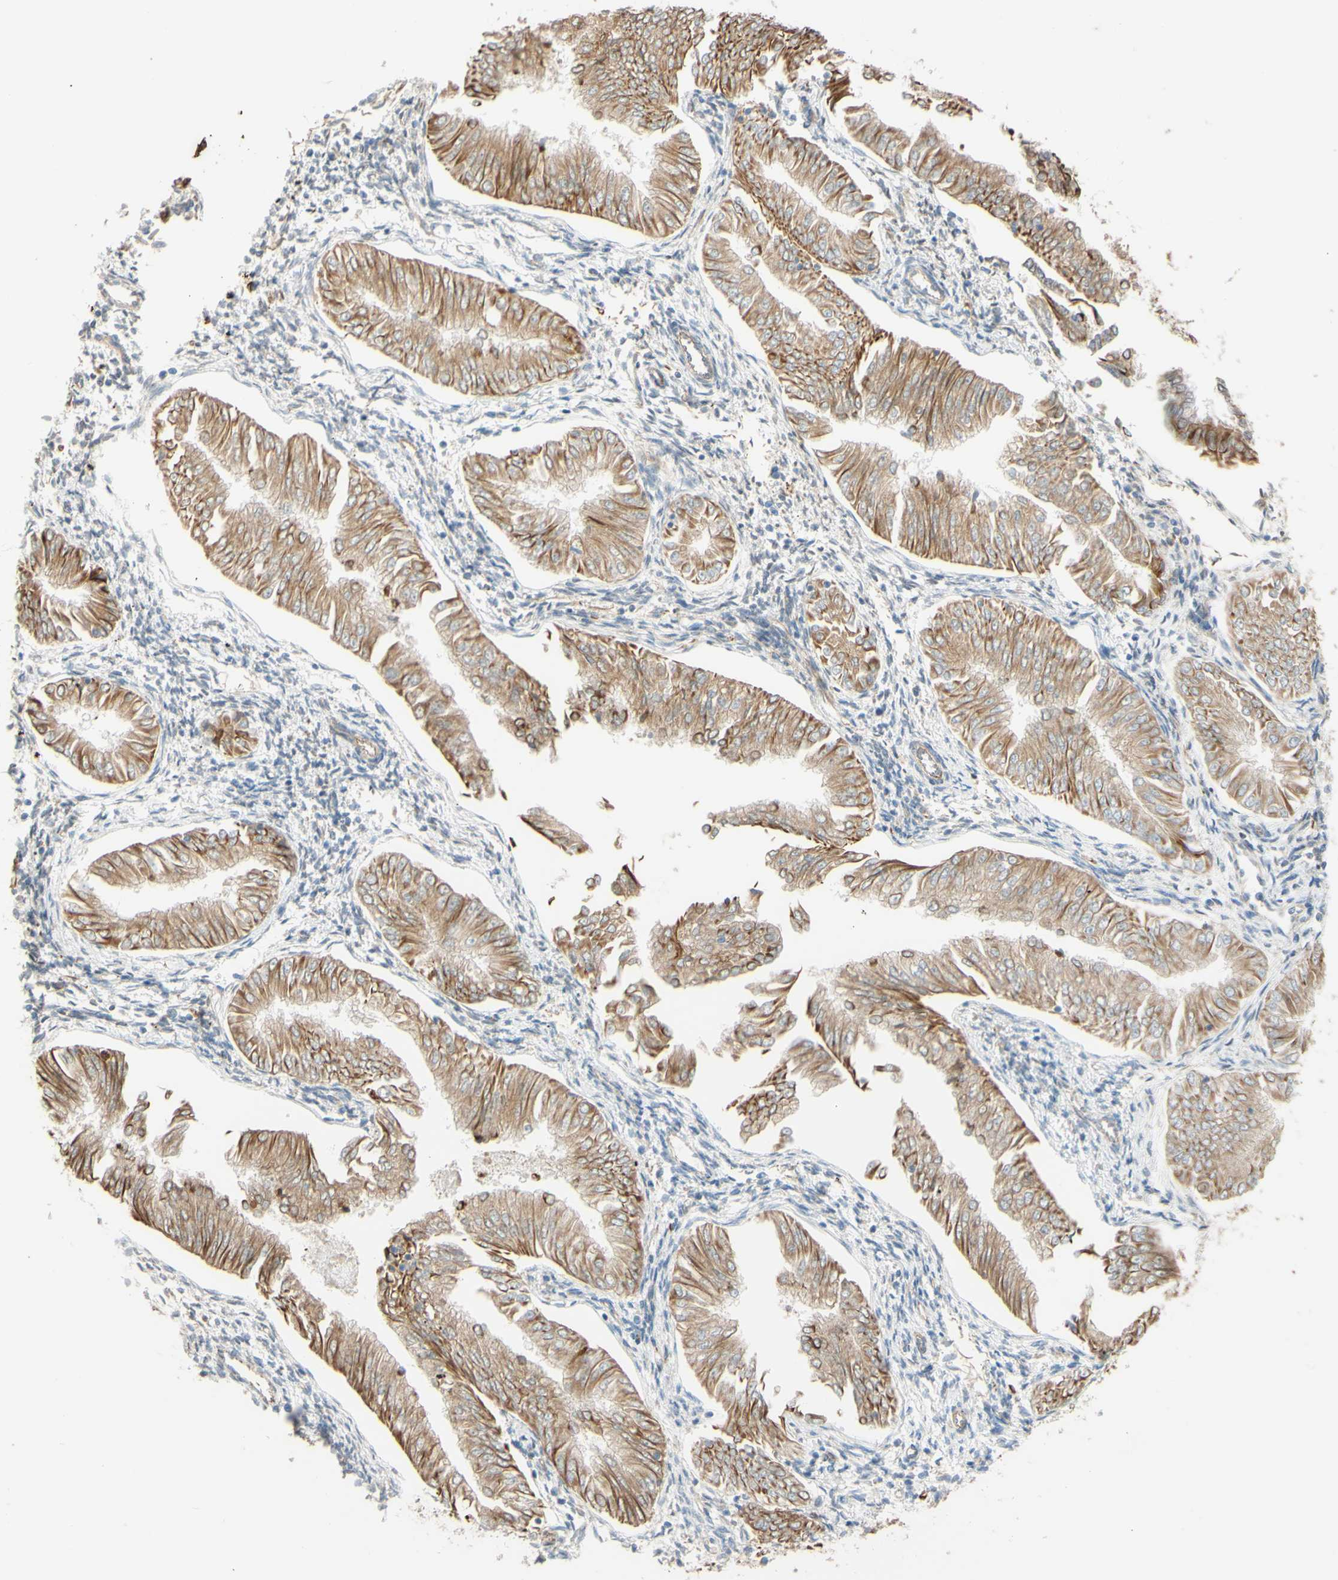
{"staining": {"intensity": "moderate", "quantity": ">75%", "location": "cytoplasmic/membranous"}, "tissue": "endometrial cancer", "cell_type": "Tumor cells", "image_type": "cancer", "snomed": [{"axis": "morphology", "description": "Adenocarcinoma, NOS"}, {"axis": "topography", "description": "Endometrium"}], "caption": "High-magnification brightfield microscopy of endometrial cancer (adenocarcinoma) stained with DAB (3,3'-diaminobenzidine) (brown) and counterstained with hematoxylin (blue). tumor cells exhibit moderate cytoplasmic/membranous staining is identified in about>75% of cells.", "gene": "C1orf43", "patient": {"sex": "female", "age": 53}}